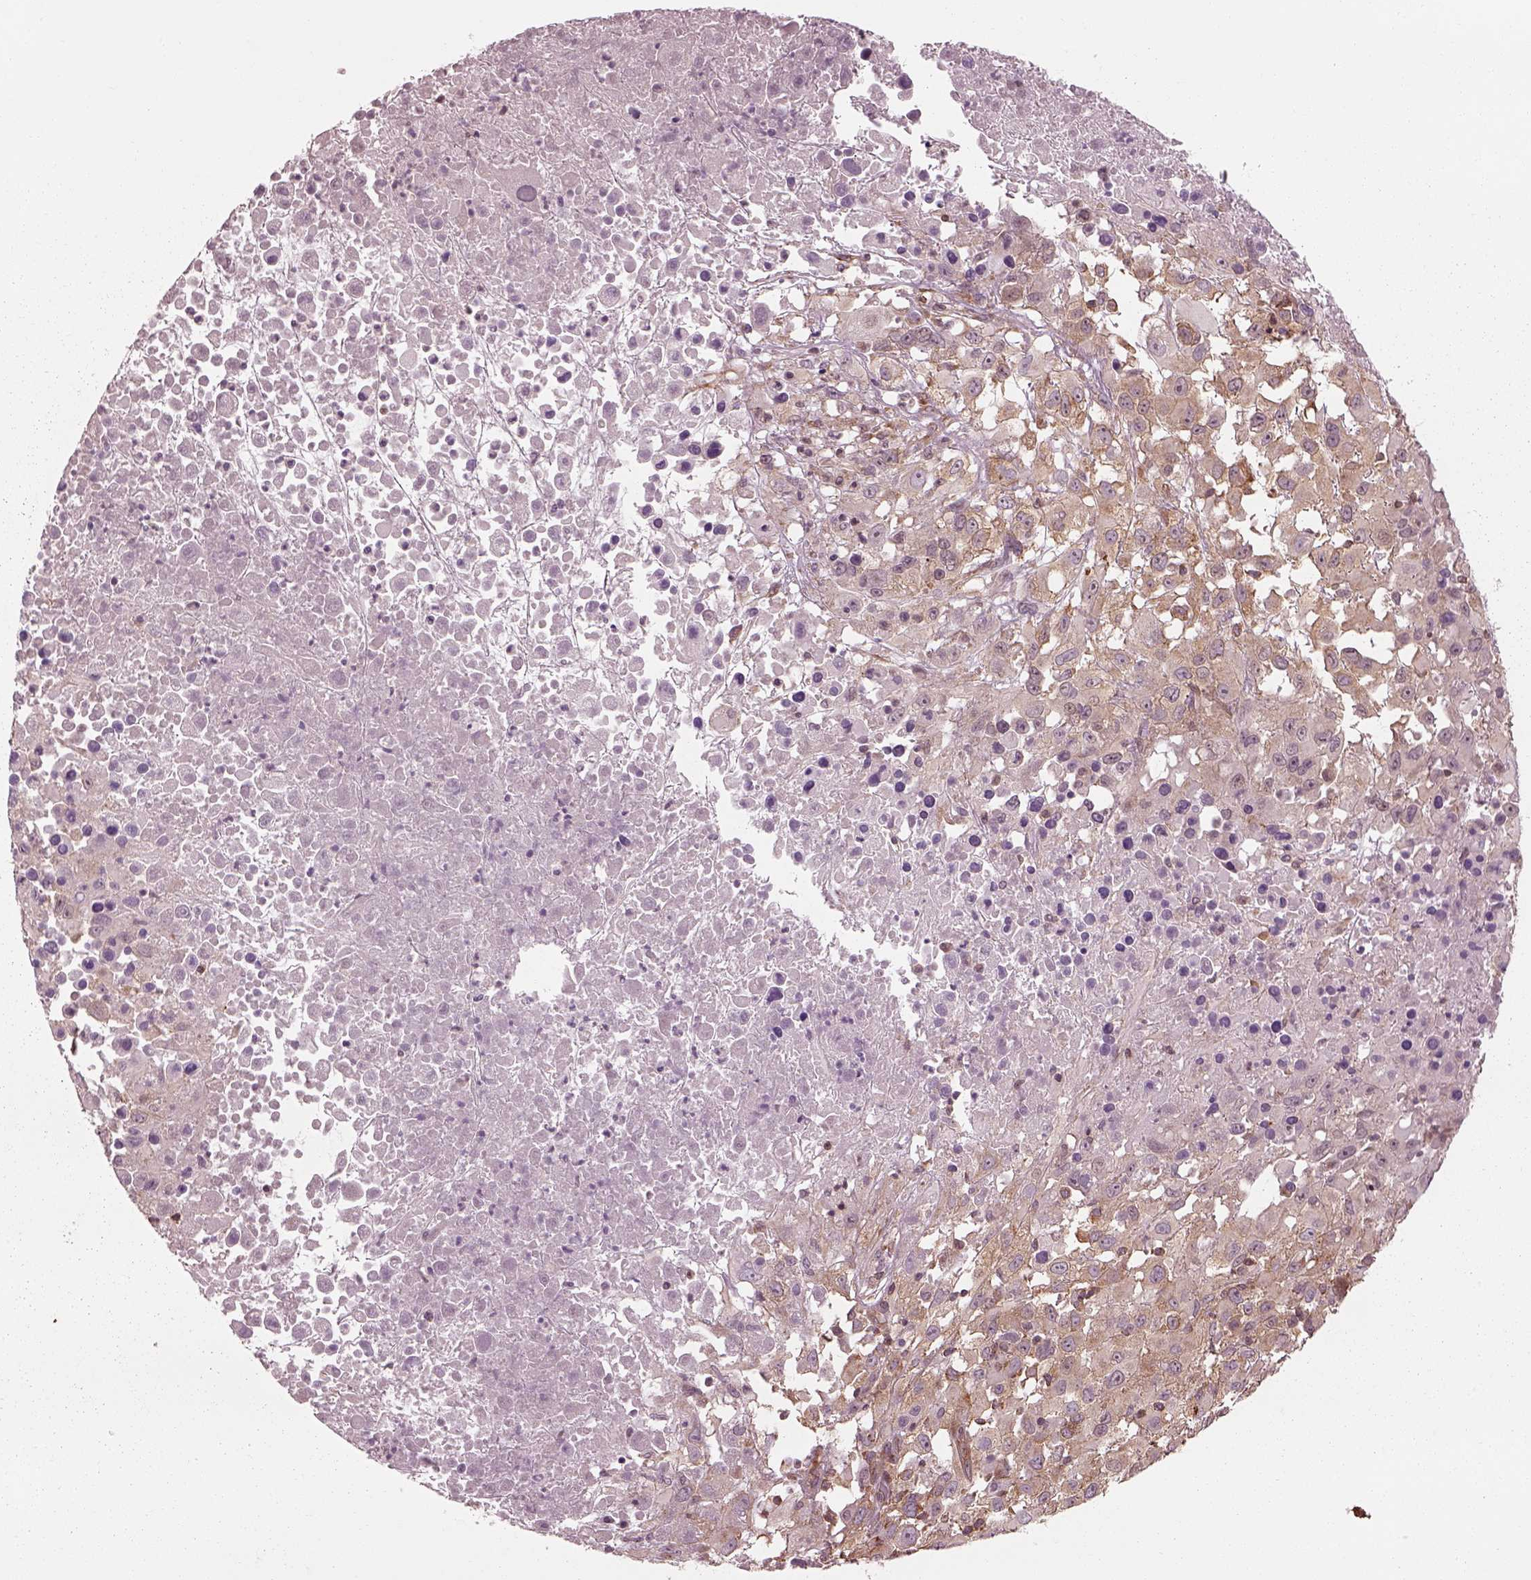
{"staining": {"intensity": "moderate", "quantity": "25%-75%", "location": "cytoplasmic/membranous"}, "tissue": "melanoma", "cell_type": "Tumor cells", "image_type": "cancer", "snomed": [{"axis": "morphology", "description": "Malignant melanoma, Metastatic site"}, {"axis": "topography", "description": "Soft tissue"}], "caption": "Tumor cells show moderate cytoplasmic/membranous expression in approximately 25%-75% of cells in malignant melanoma (metastatic site). (DAB (3,3'-diaminobenzidine) IHC with brightfield microscopy, high magnification).", "gene": "LSM14A", "patient": {"sex": "male", "age": 50}}